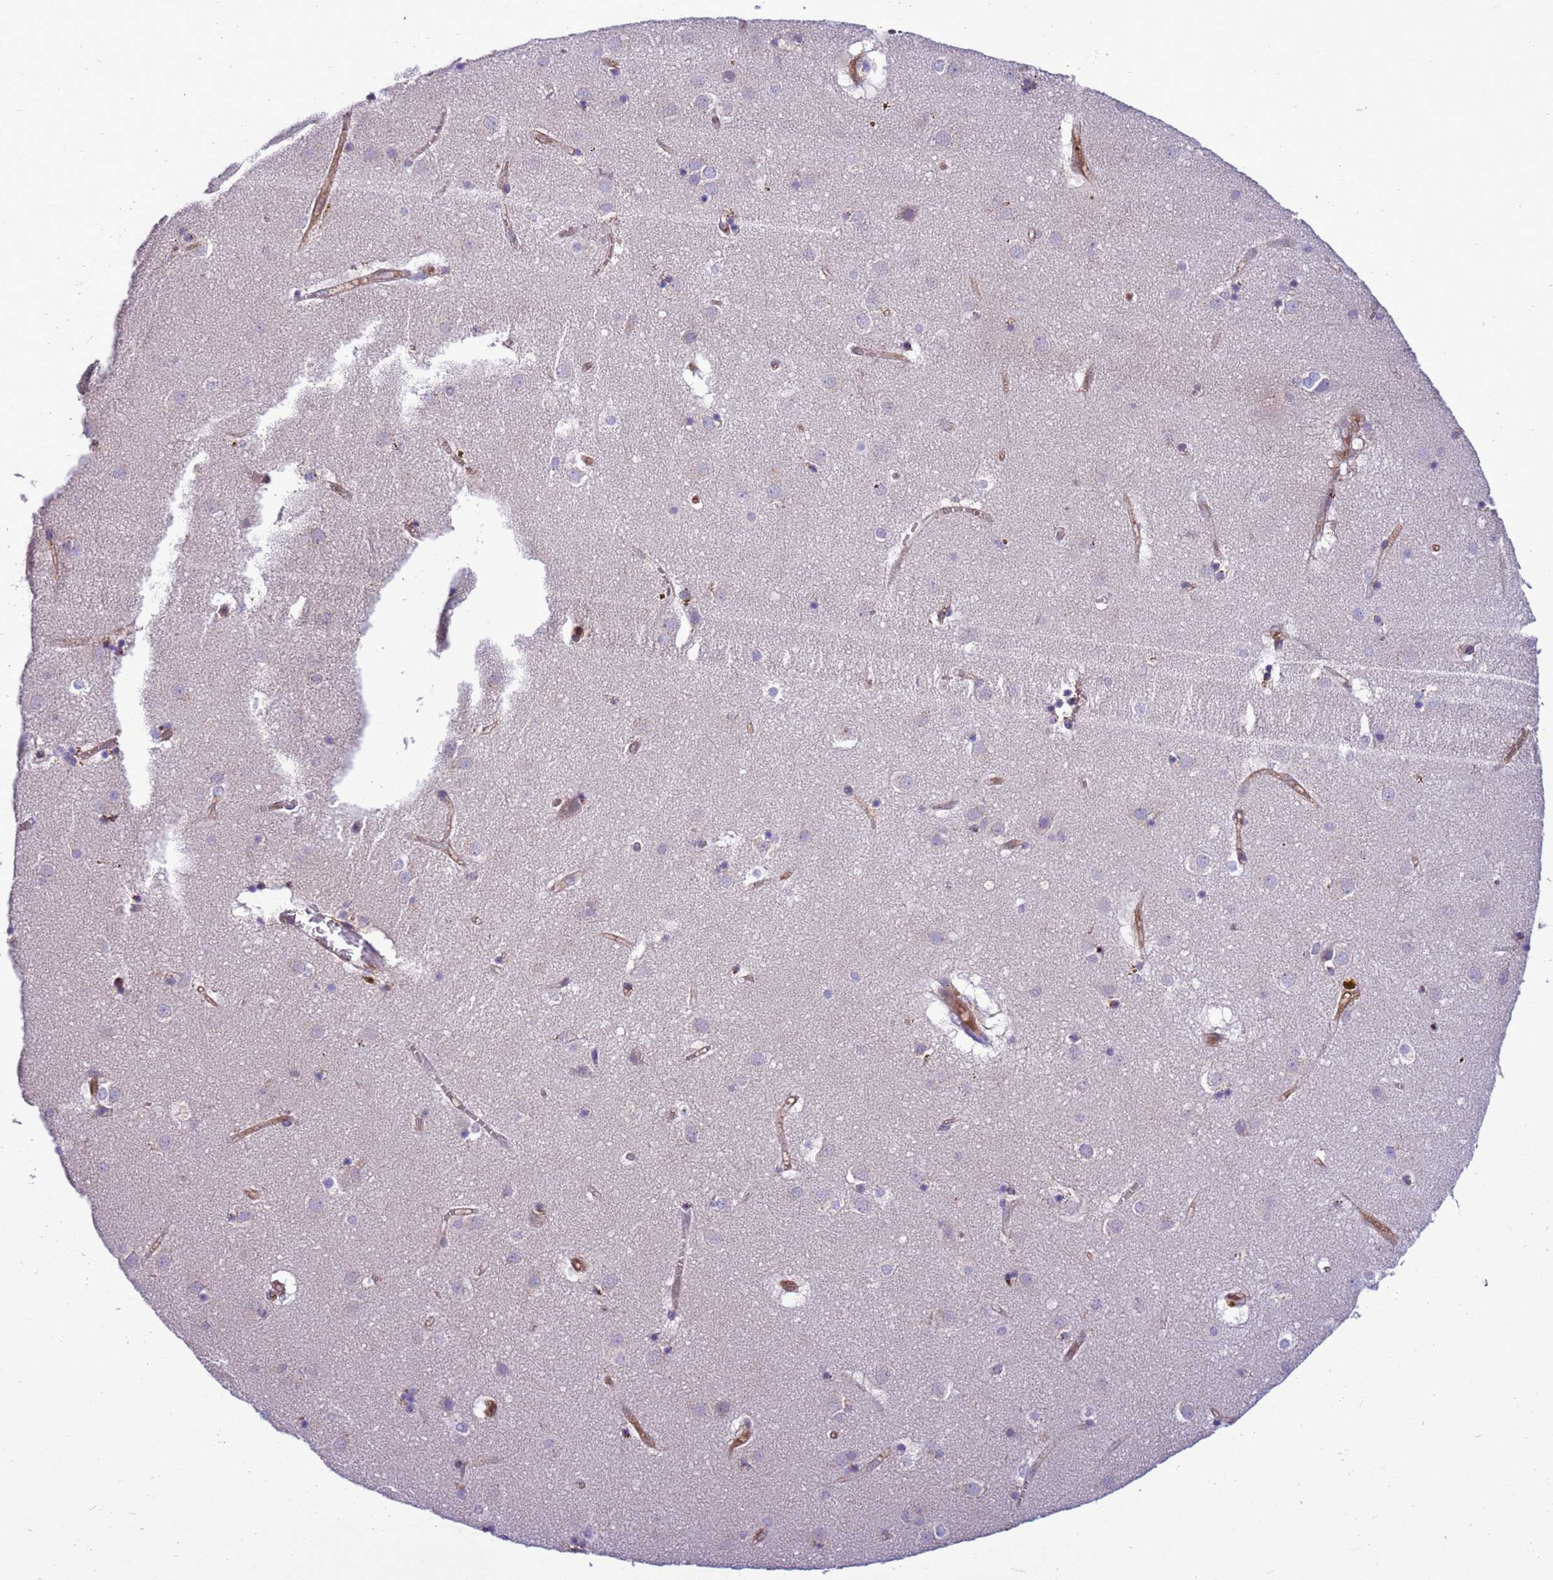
{"staining": {"intensity": "negative", "quantity": "none", "location": "none"}, "tissue": "caudate", "cell_type": "Glial cells", "image_type": "normal", "snomed": [{"axis": "morphology", "description": "Normal tissue, NOS"}, {"axis": "topography", "description": "Lateral ventricle wall"}], "caption": "The photomicrograph shows no staining of glial cells in normal caudate. (IHC, brightfield microscopy, high magnification).", "gene": "RABEP2", "patient": {"sex": "male", "age": 70}}